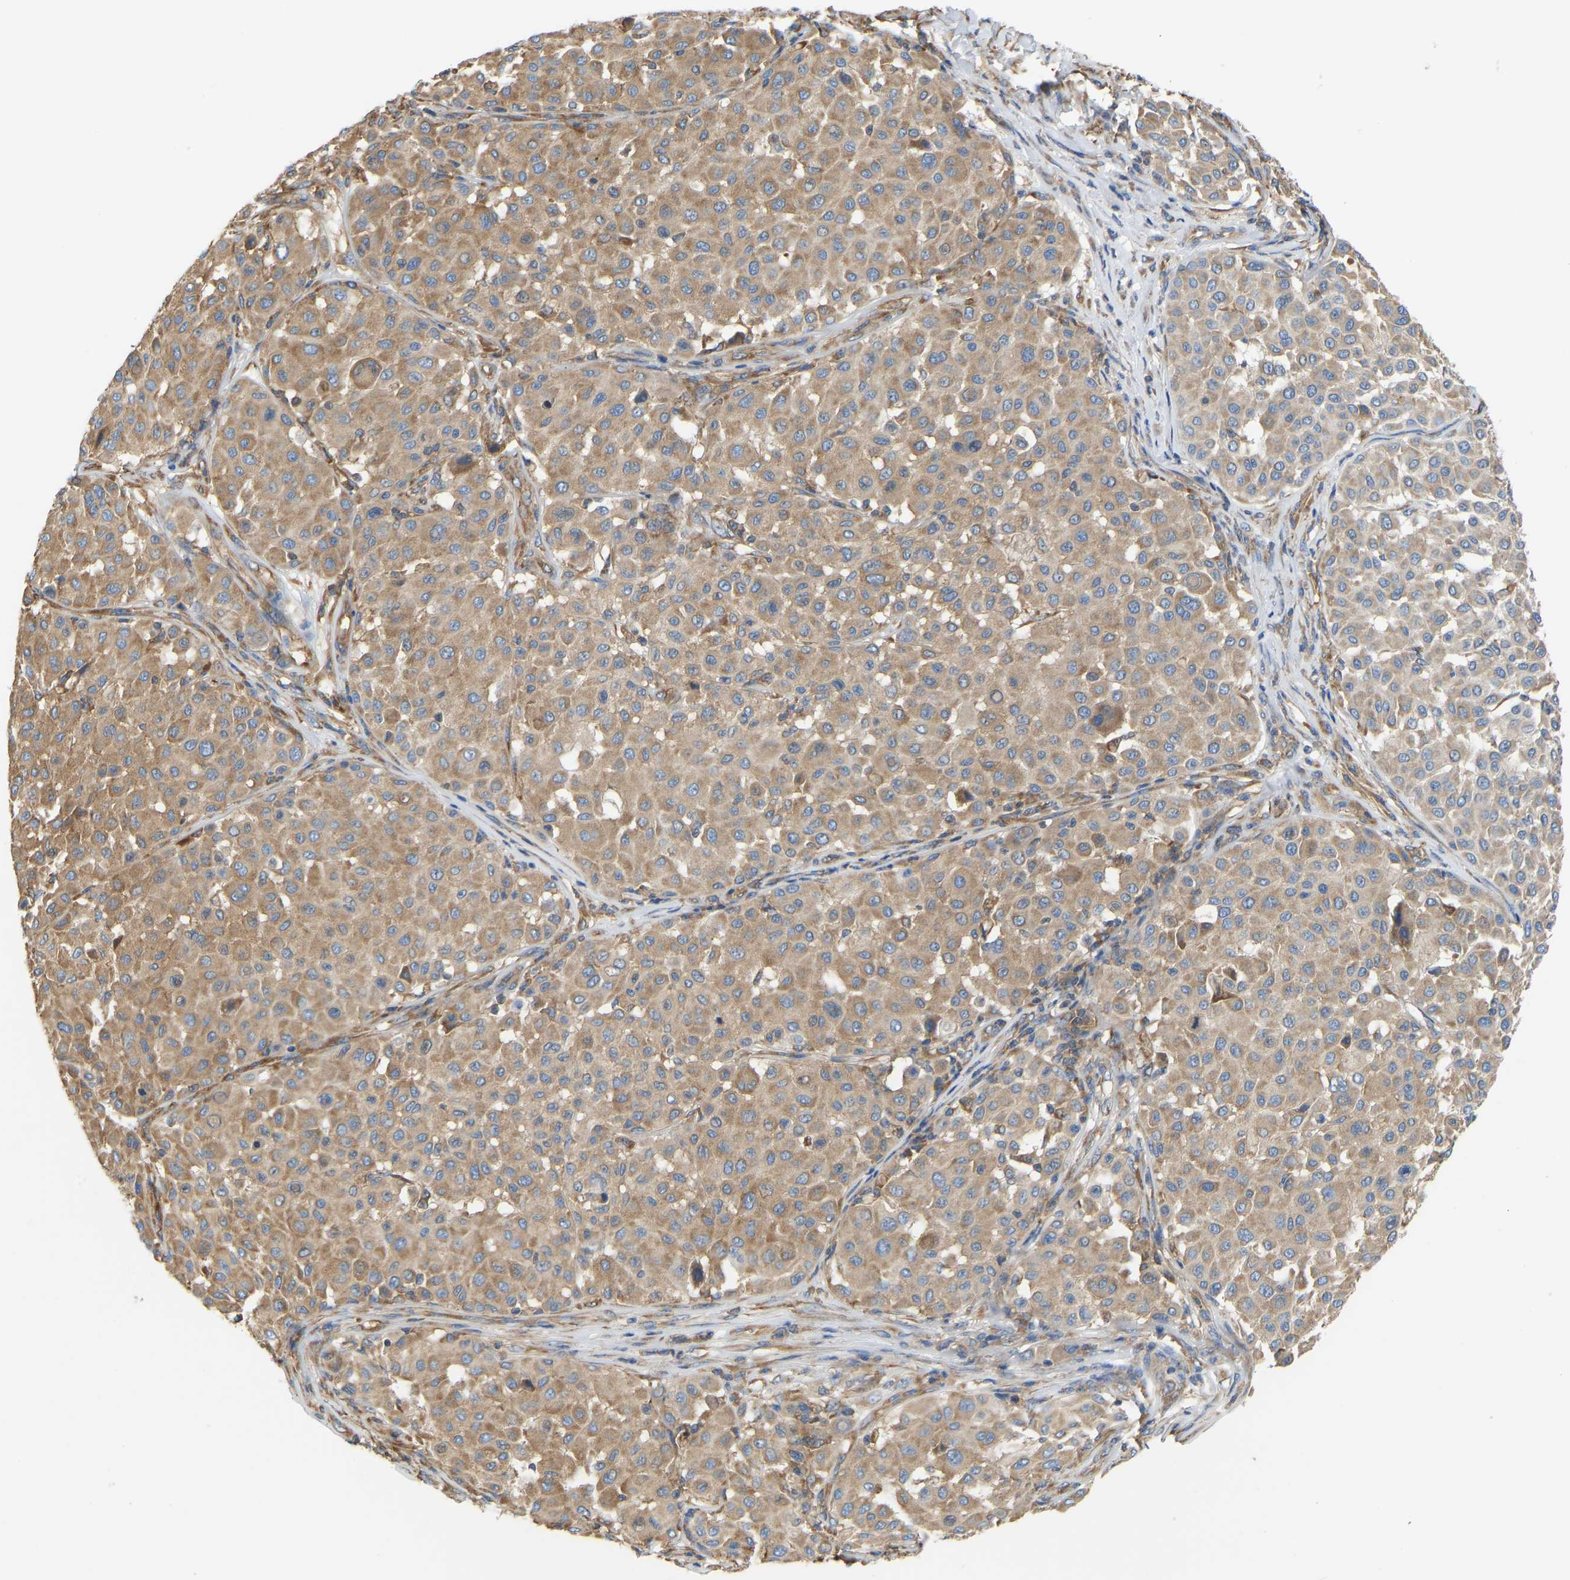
{"staining": {"intensity": "moderate", "quantity": ">75%", "location": "cytoplasmic/membranous"}, "tissue": "melanoma", "cell_type": "Tumor cells", "image_type": "cancer", "snomed": [{"axis": "morphology", "description": "Malignant melanoma, Metastatic site"}, {"axis": "topography", "description": "Soft tissue"}], "caption": "Immunohistochemical staining of malignant melanoma (metastatic site) displays medium levels of moderate cytoplasmic/membranous positivity in about >75% of tumor cells.", "gene": "RPS6KB2", "patient": {"sex": "male", "age": 41}}